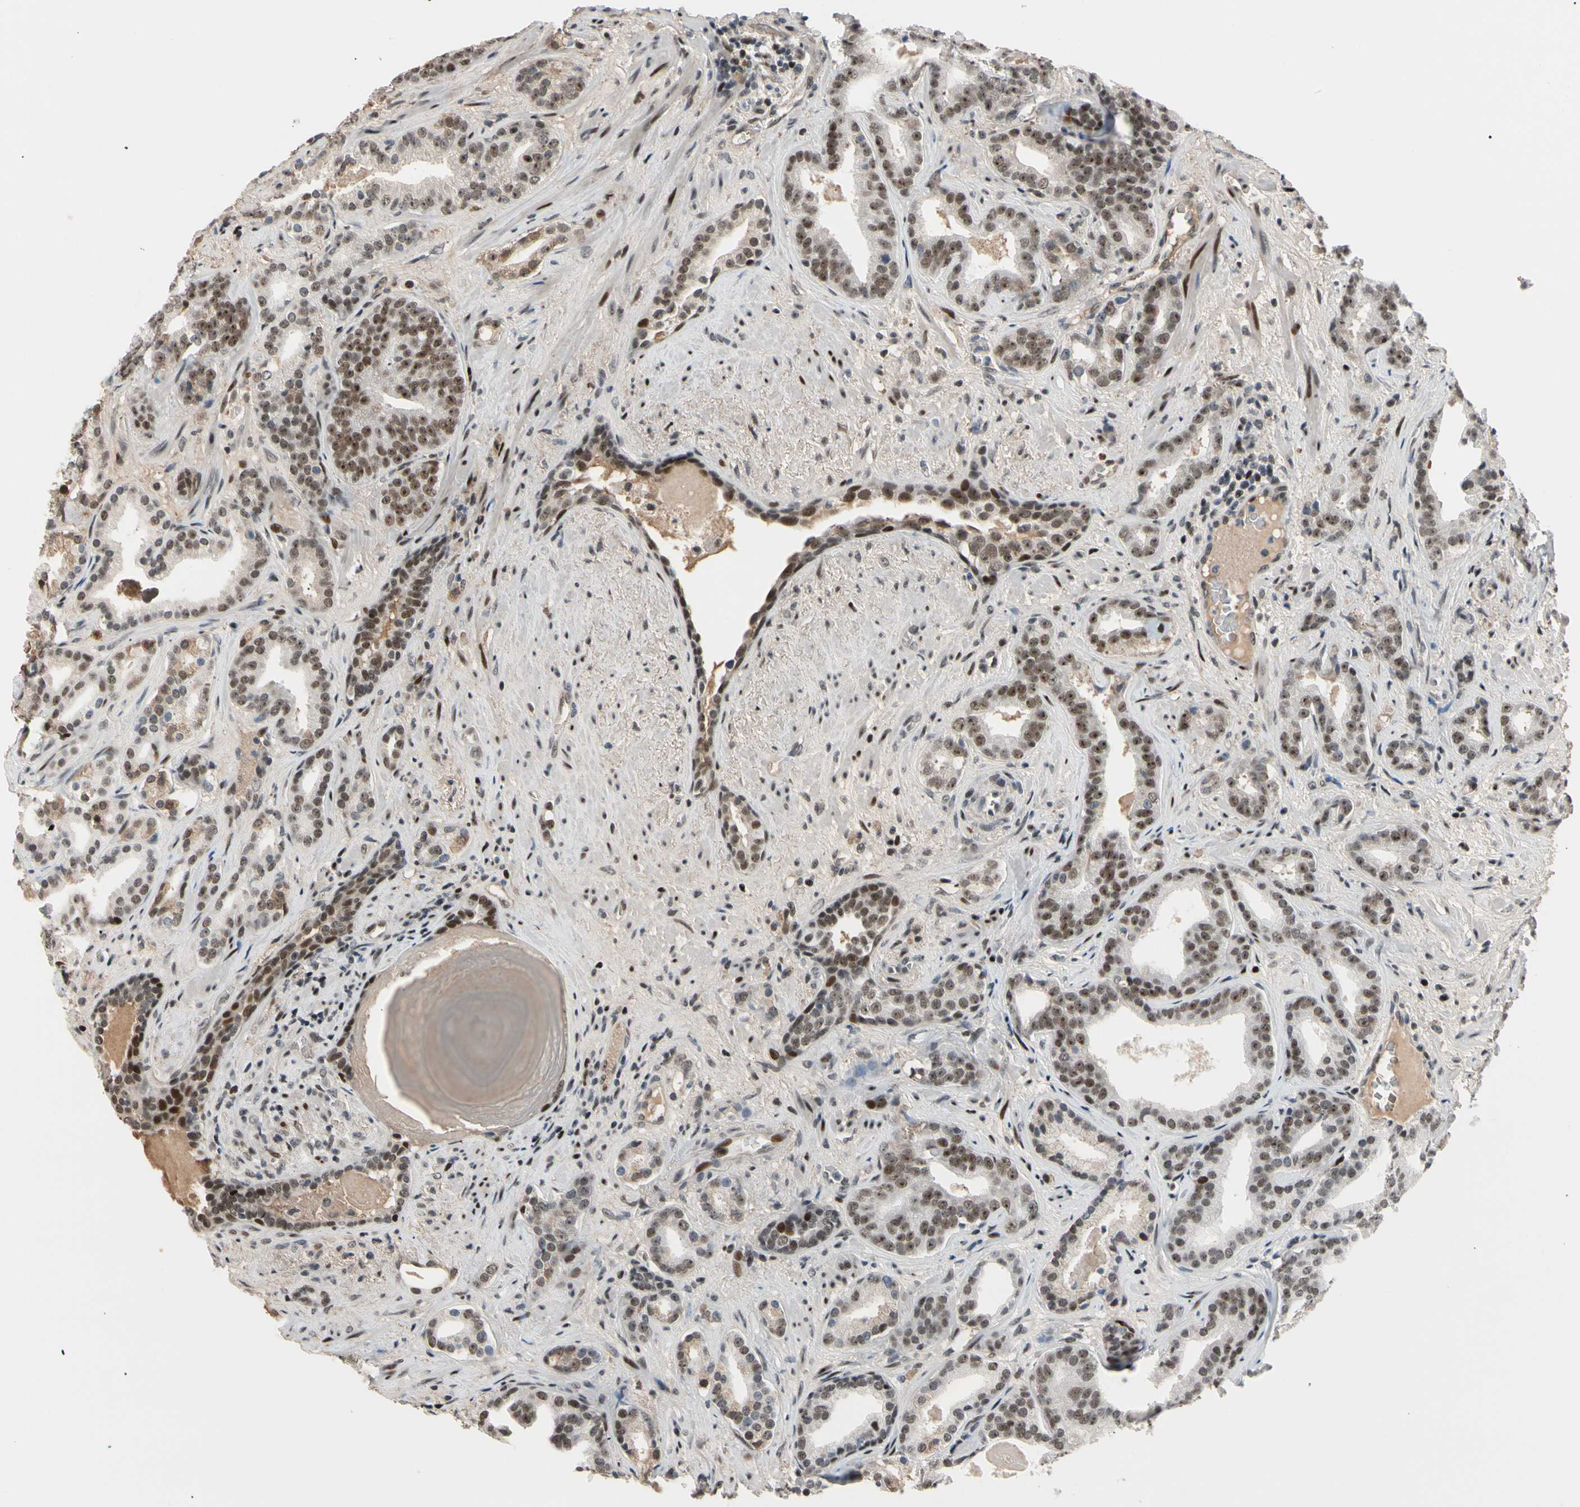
{"staining": {"intensity": "moderate", "quantity": ">75%", "location": "nuclear"}, "tissue": "prostate cancer", "cell_type": "Tumor cells", "image_type": "cancer", "snomed": [{"axis": "morphology", "description": "Adenocarcinoma, Low grade"}, {"axis": "topography", "description": "Prostate"}], "caption": "This histopathology image demonstrates IHC staining of prostate cancer (adenocarcinoma (low-grade)), with medium moderate nuclear positivity in about >75% of tumor cells.", "gene": "FOXO3", "patient": {"sex": "male", "age": 63}}